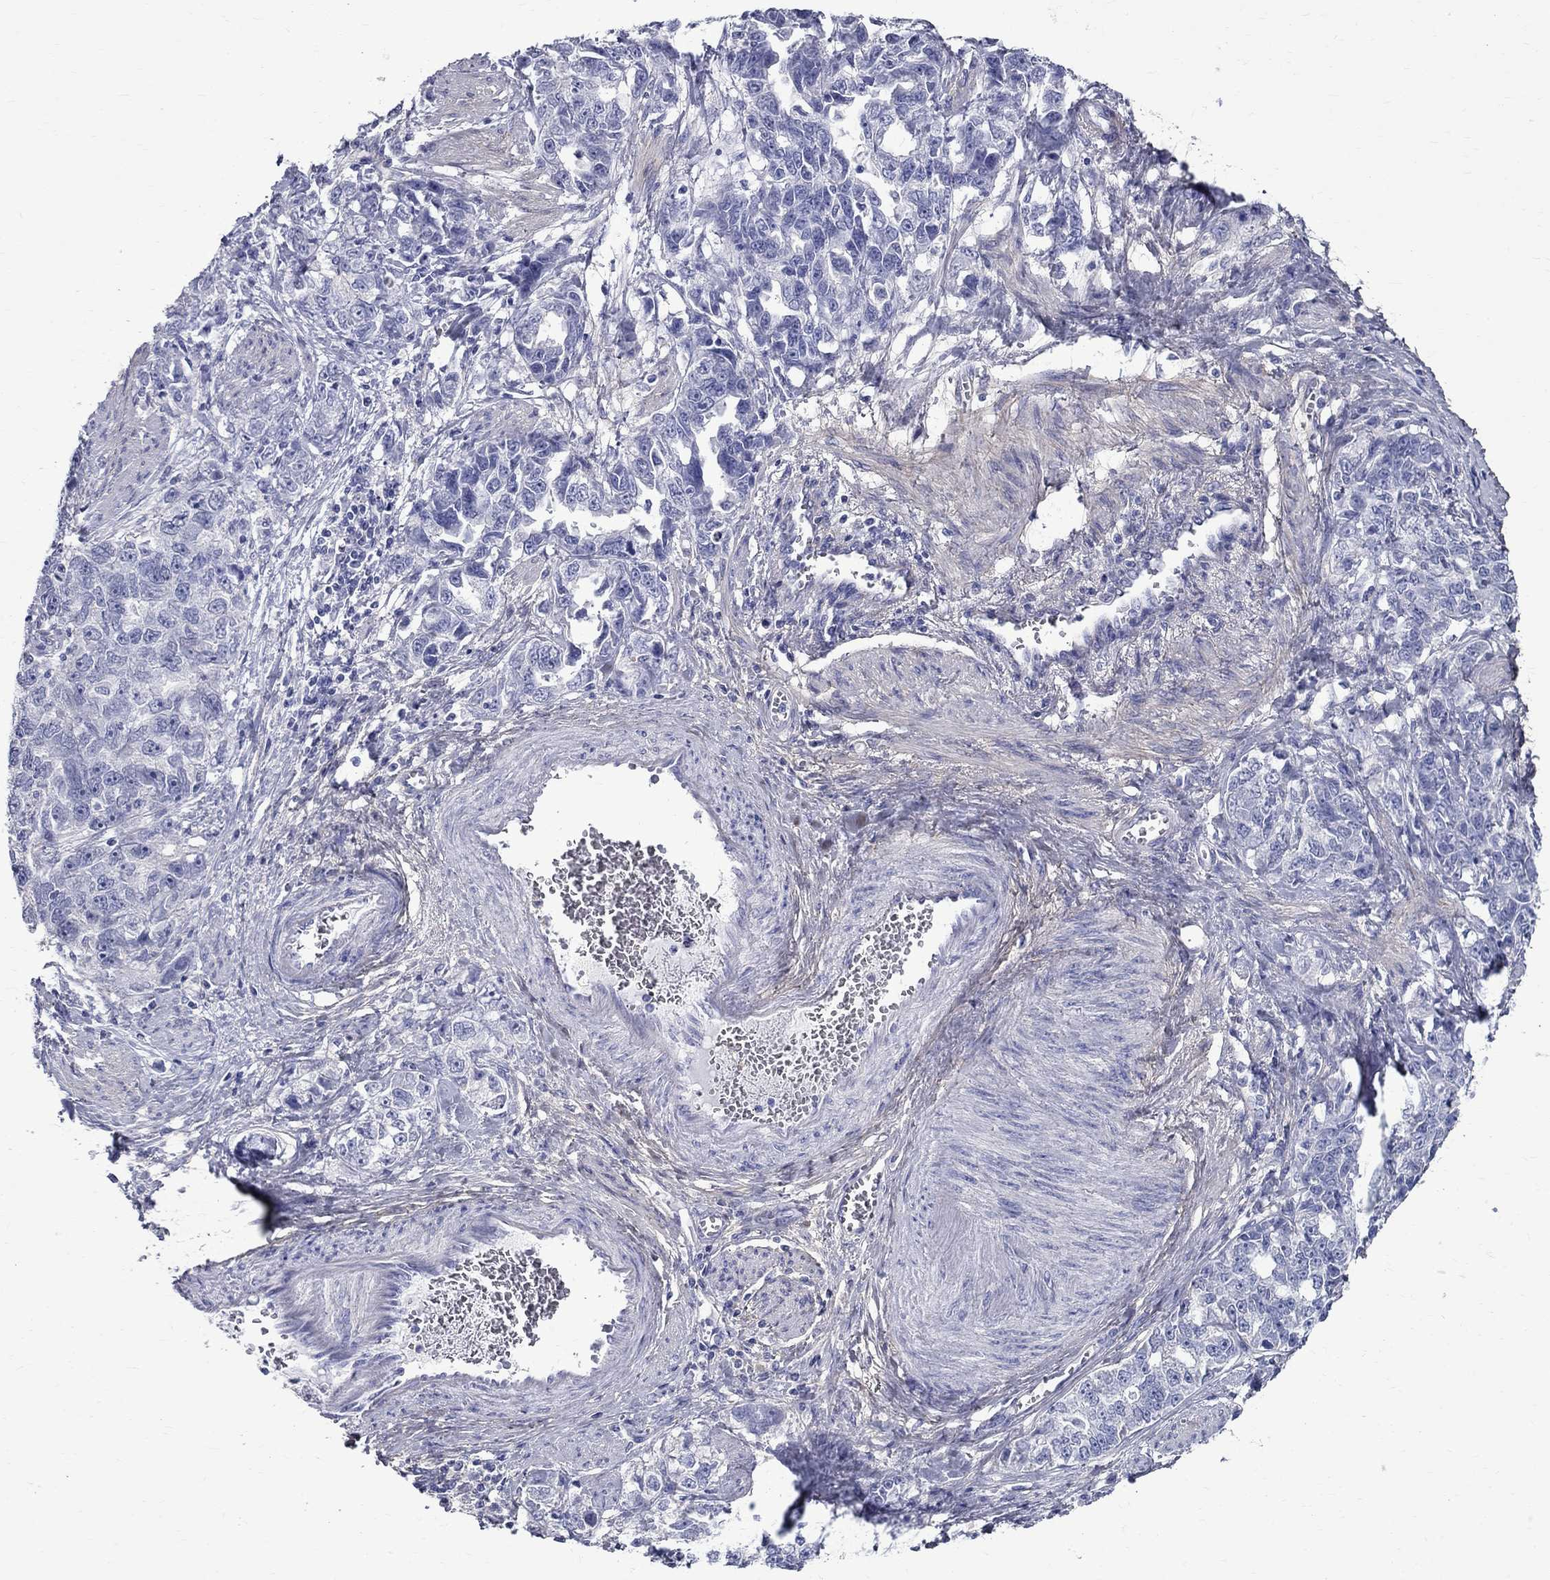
{"staining": {"intensity": "negative", "quantity": "none", "location": "none"}, "tissue": "ovarian cancer", "cell_type": "Tumor cells", "image_type": "cancer", "snomed": [{"axis": "morphology", "description": "Cystadenocarcinoma, serous, NOS"}, {"axis": "topography", "description": "Ovary"}], "caption": "There is no significant staining in tumor cells of ovarian cancer.", "gene": "ANXA10", "patient": {"sex": "female", "age": 51}}